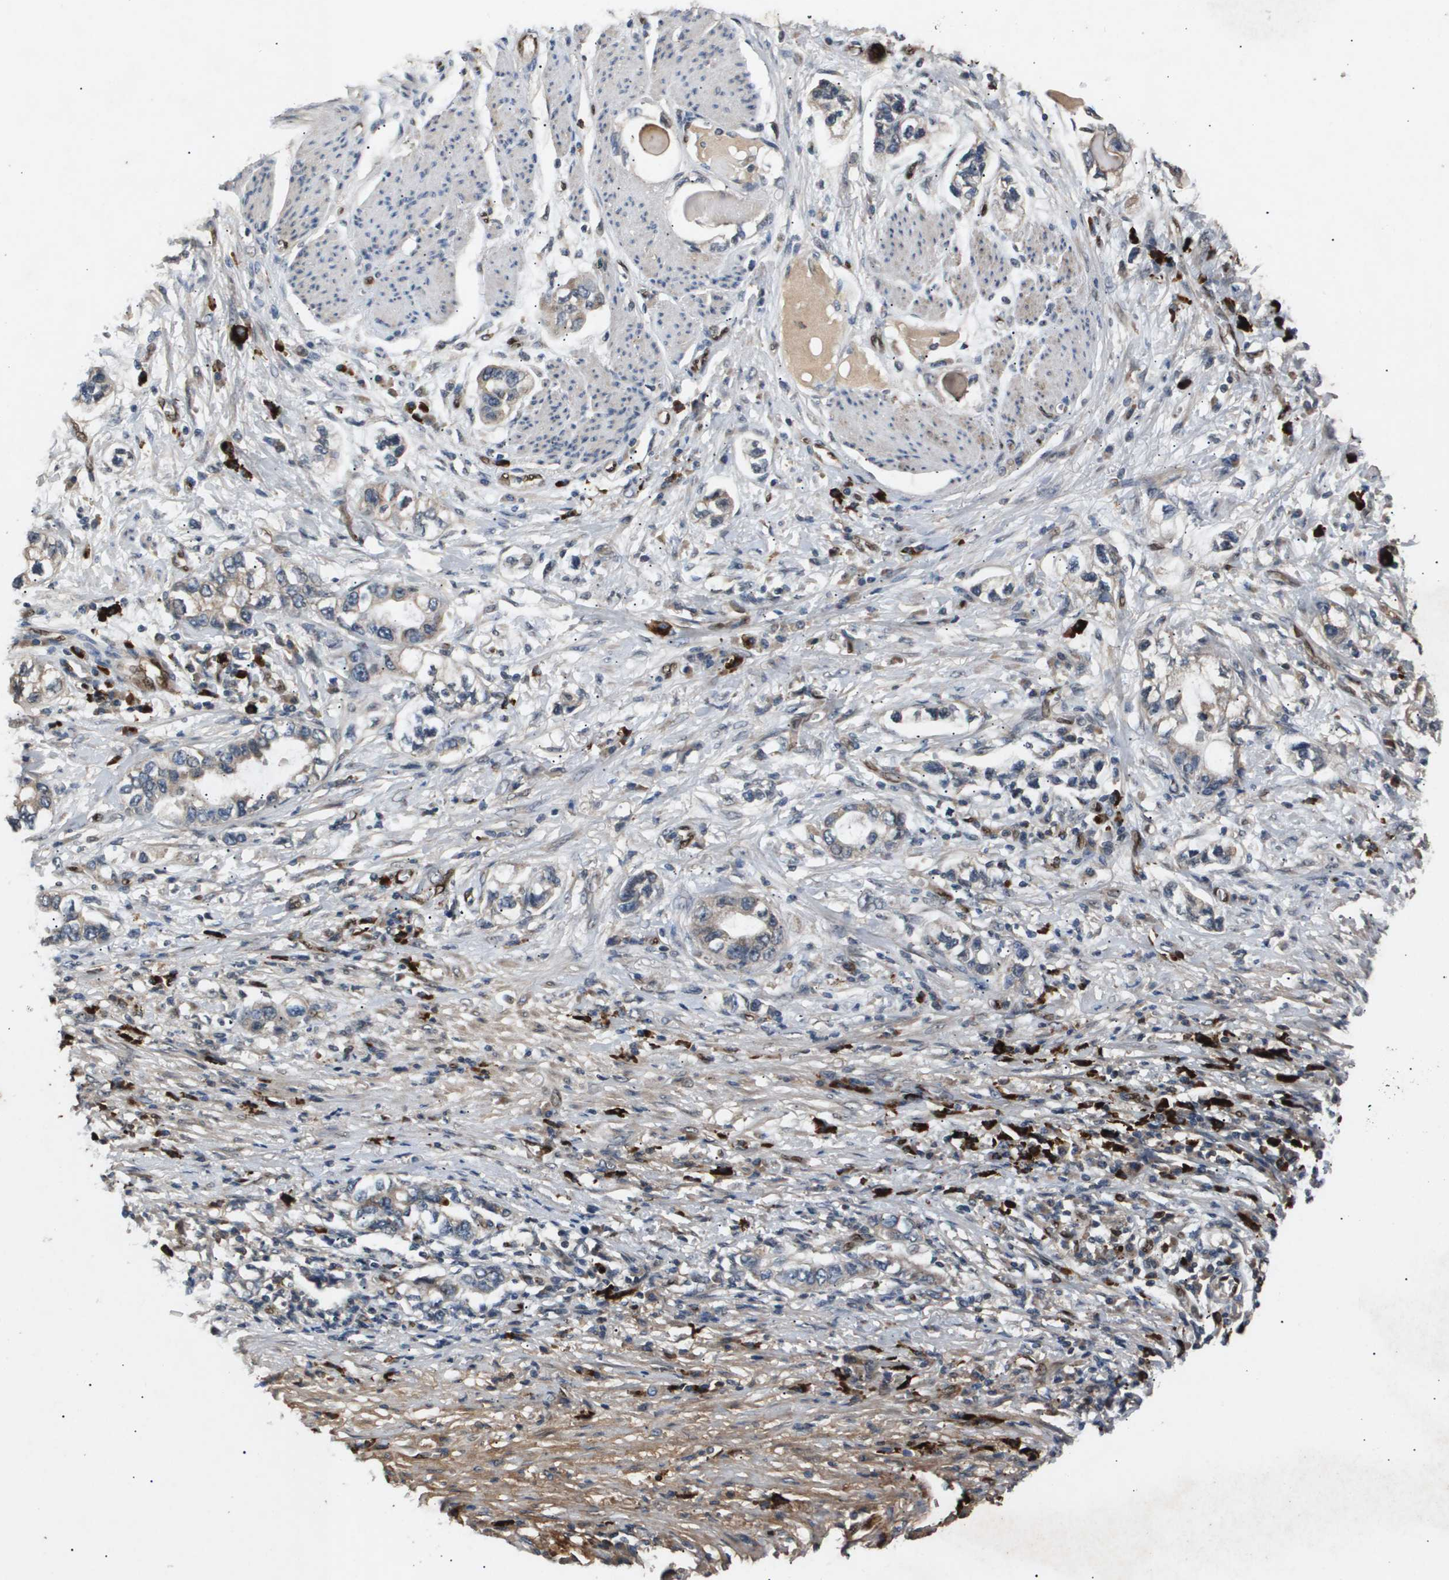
{"staining": {"intensity": "weak", "quantity": "<25%", "location": "cytoplasmic/membranous"}, "tissue": "stomach cancer", "cell_type": "Tumor cells", "image_type": "cancer", "snomed": [{"axis": "morphology", "description": "Adenocarcinoma, NOS"}, {"axis": "topography", "description": "Stomach, lower"}], "caption": "This histopathology image is of stomach cancer stained with immunohistochemistry to label a protein in brown with the nuclei are counter-stained blue. There is no positivity in tumor cells.", "gene": "ERG", "patient": {"sex": "female", "age": 93}}